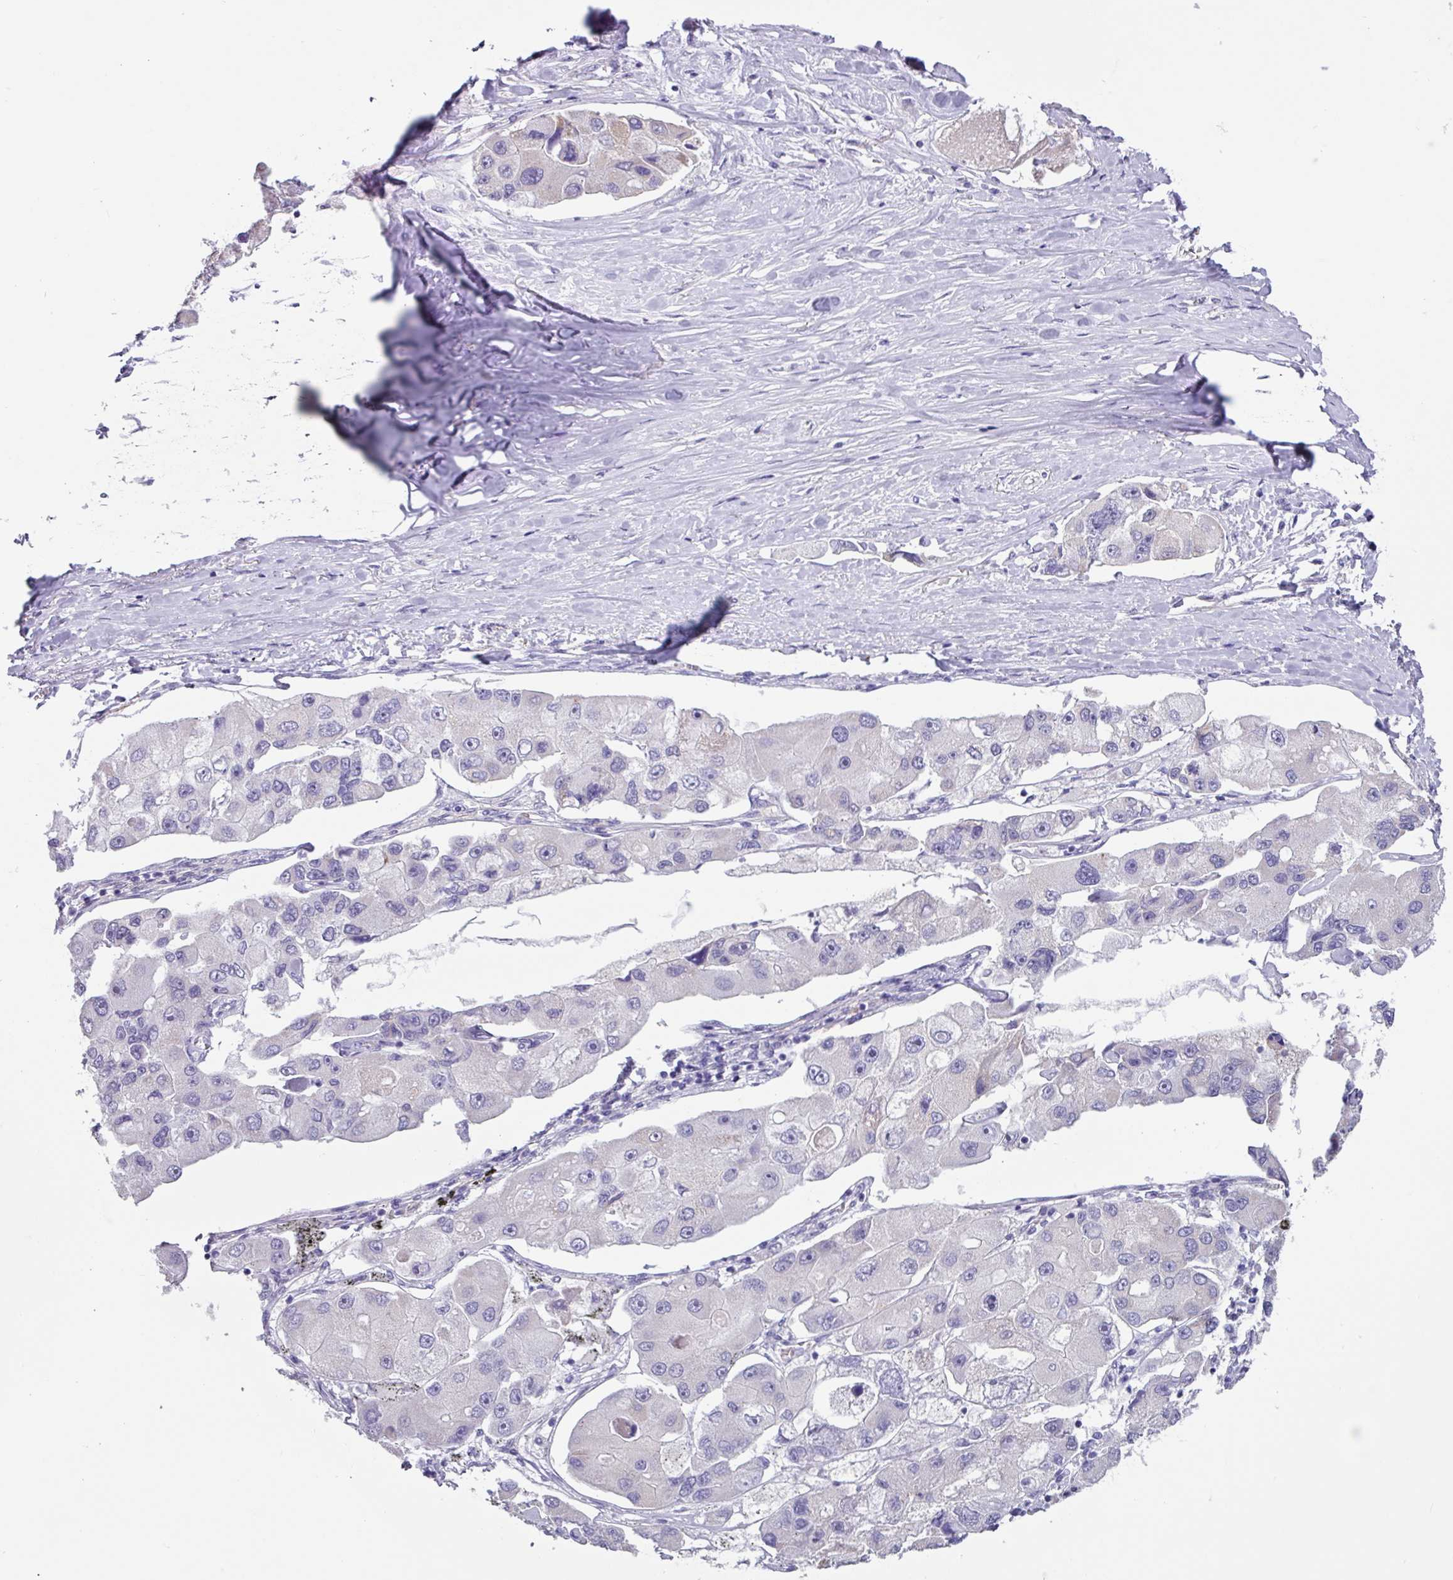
{"staining": {"intensity": "negative", "quantity": "none", "location": "none"}, "tissue": "lung cancer", "cell_type": "Tumor cells", "image_type": "cancer", "snomed": [{"axis": "morphology", "description": "Adenocarcinoma, NOS"}, {"axis": "topography", "description": "Lung"}], "caption": "Tumor cells are negative for protein expression in human lung adenocarcinoma. (DAB (3,3'-diaminobenzidine) immunohistochemistry with hematoxylin counter stain).", "gene": "OTX1", "patient": {"sex": "female", "age": 54}}